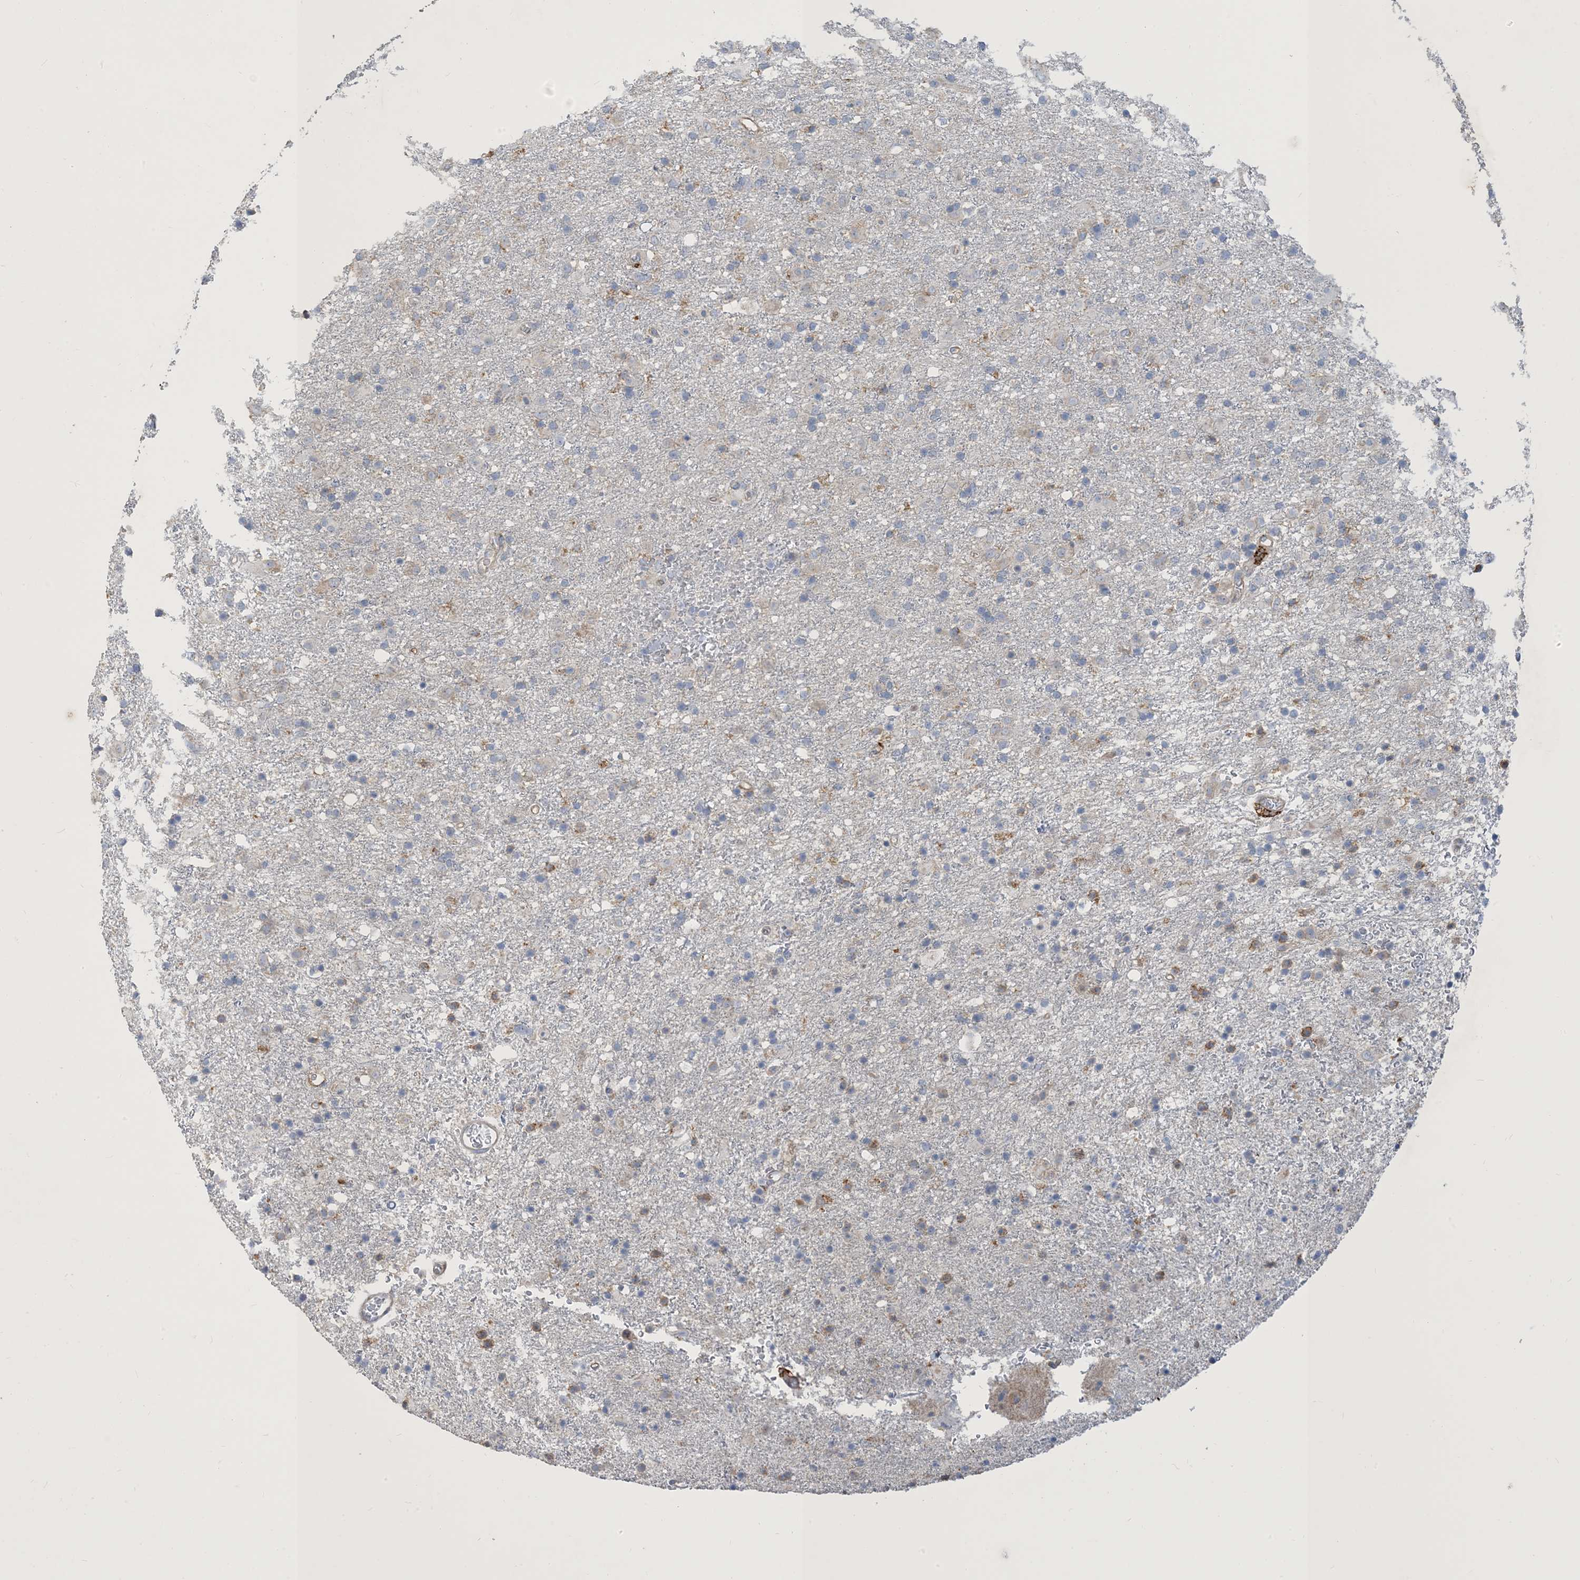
{"staining": {"intensity": "negative", "quantity": "none", "location": "none"}, "tissue": "glioma", "cell_type": "Tumor cells", "image_type": "cancer", "snomed": [{"axis": "morphology", "description": "Glioma, malignant, Low grade"}, {"axis": "topography", "description": "Brain"}], "caption": "Image shows no significant protein expression in tumor cells of malignant glioma (low-grade). Nuclei are stained in blue.", "gene": "PEAR1", "patient": {"sex": "male", "age": 65}}